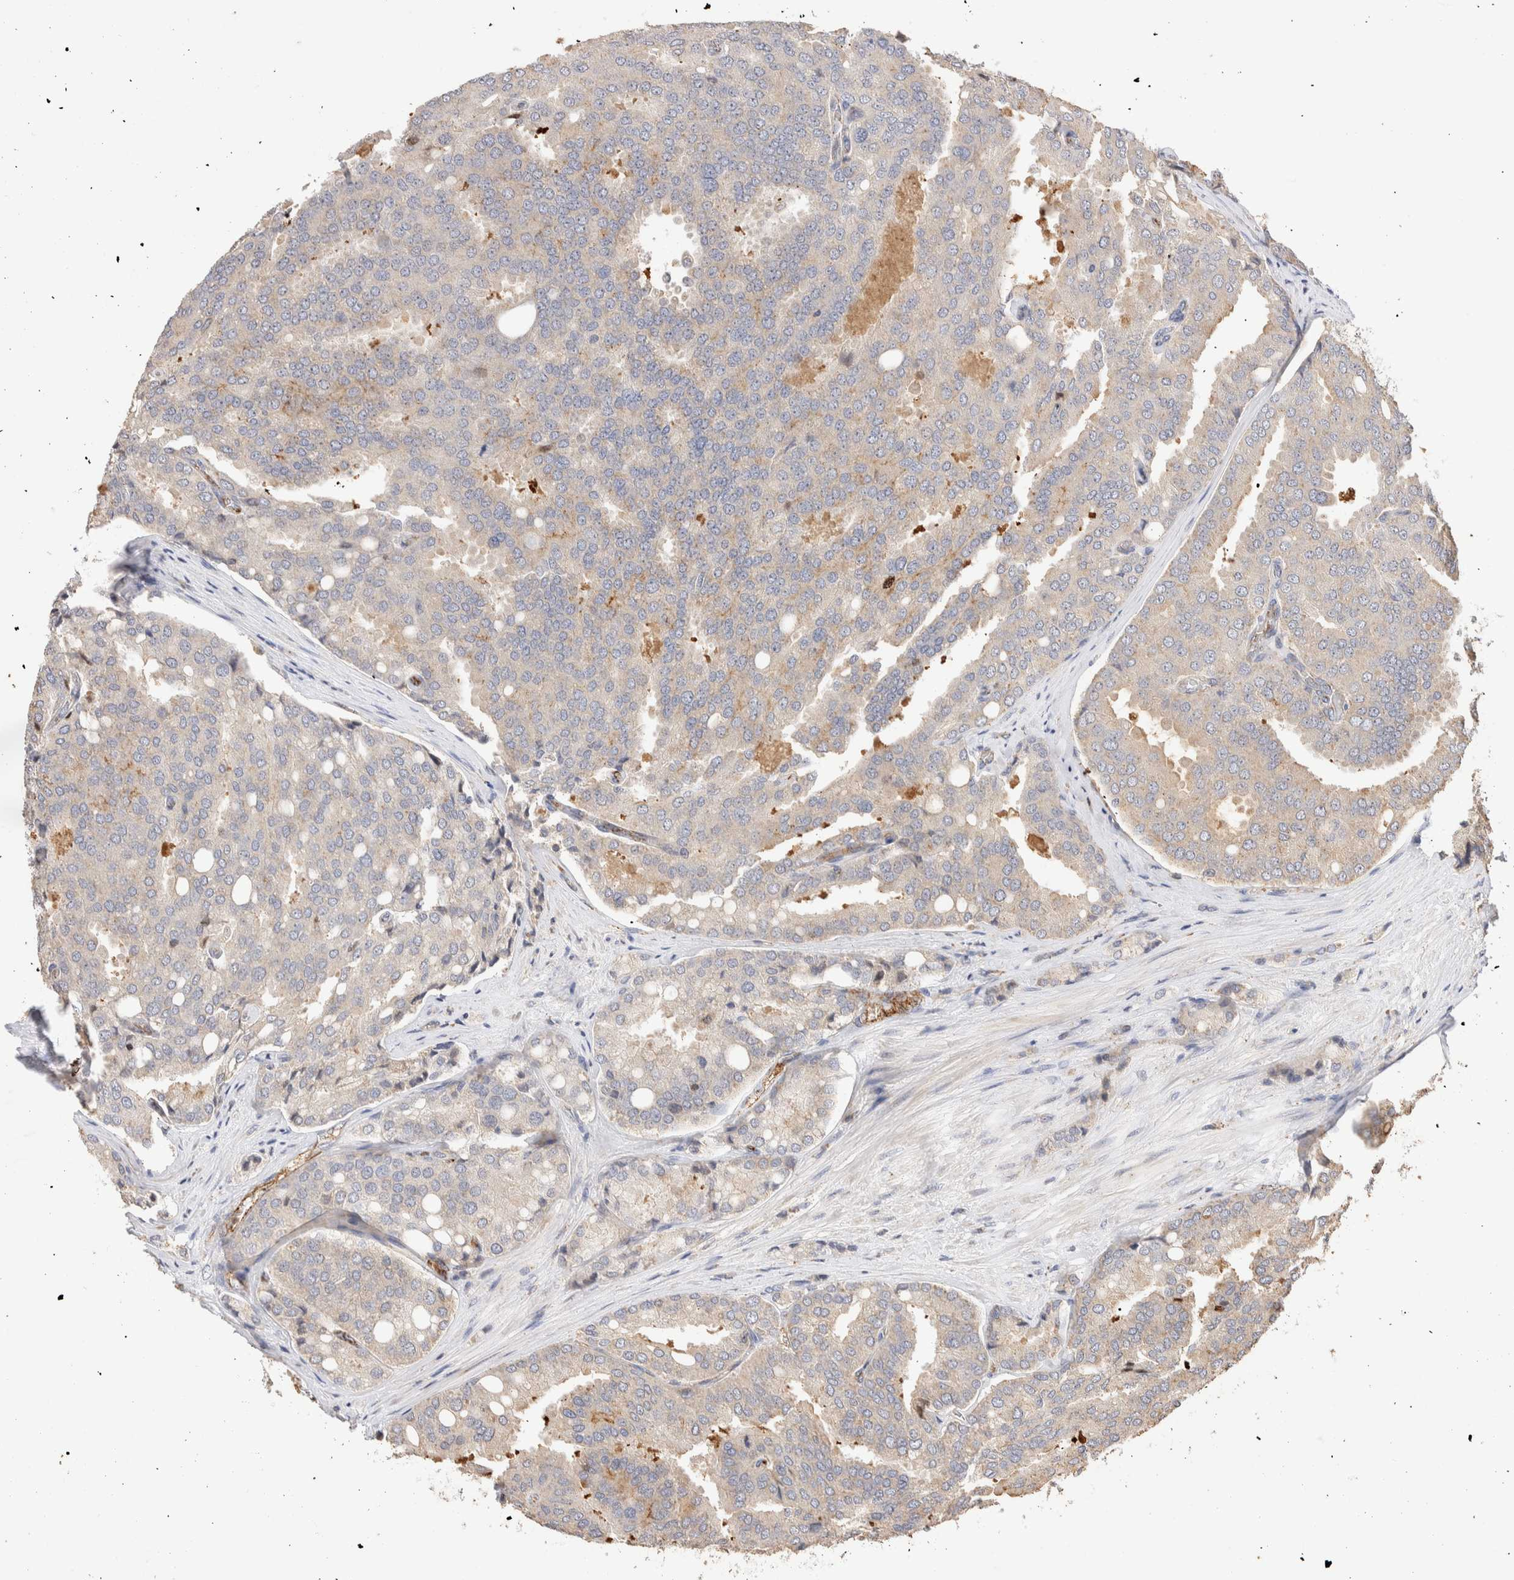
{"staining": {"intensity": "negative", "quantity": "none", "location": "none"}, "tissue": "prostate cancer", "cell_type": "Tumor cells", "image_type": "cancer", "snomed": [{"axis": "morphology", "description": "Adenocarcinoma, High grade"}, {"axis": "topography", "description": "Prostate"}], "caption": "Tumor cells show no significant protein staining in prostate adenocarcinoma (high-grade). The staining was performed using DAB to visualize the protein expression in brown, while the nuclei were stained in blue with hematoxylin (Magnification: 20x).", "gene": "NSMAF", "patient": {"sex": "male", "age": 50}}